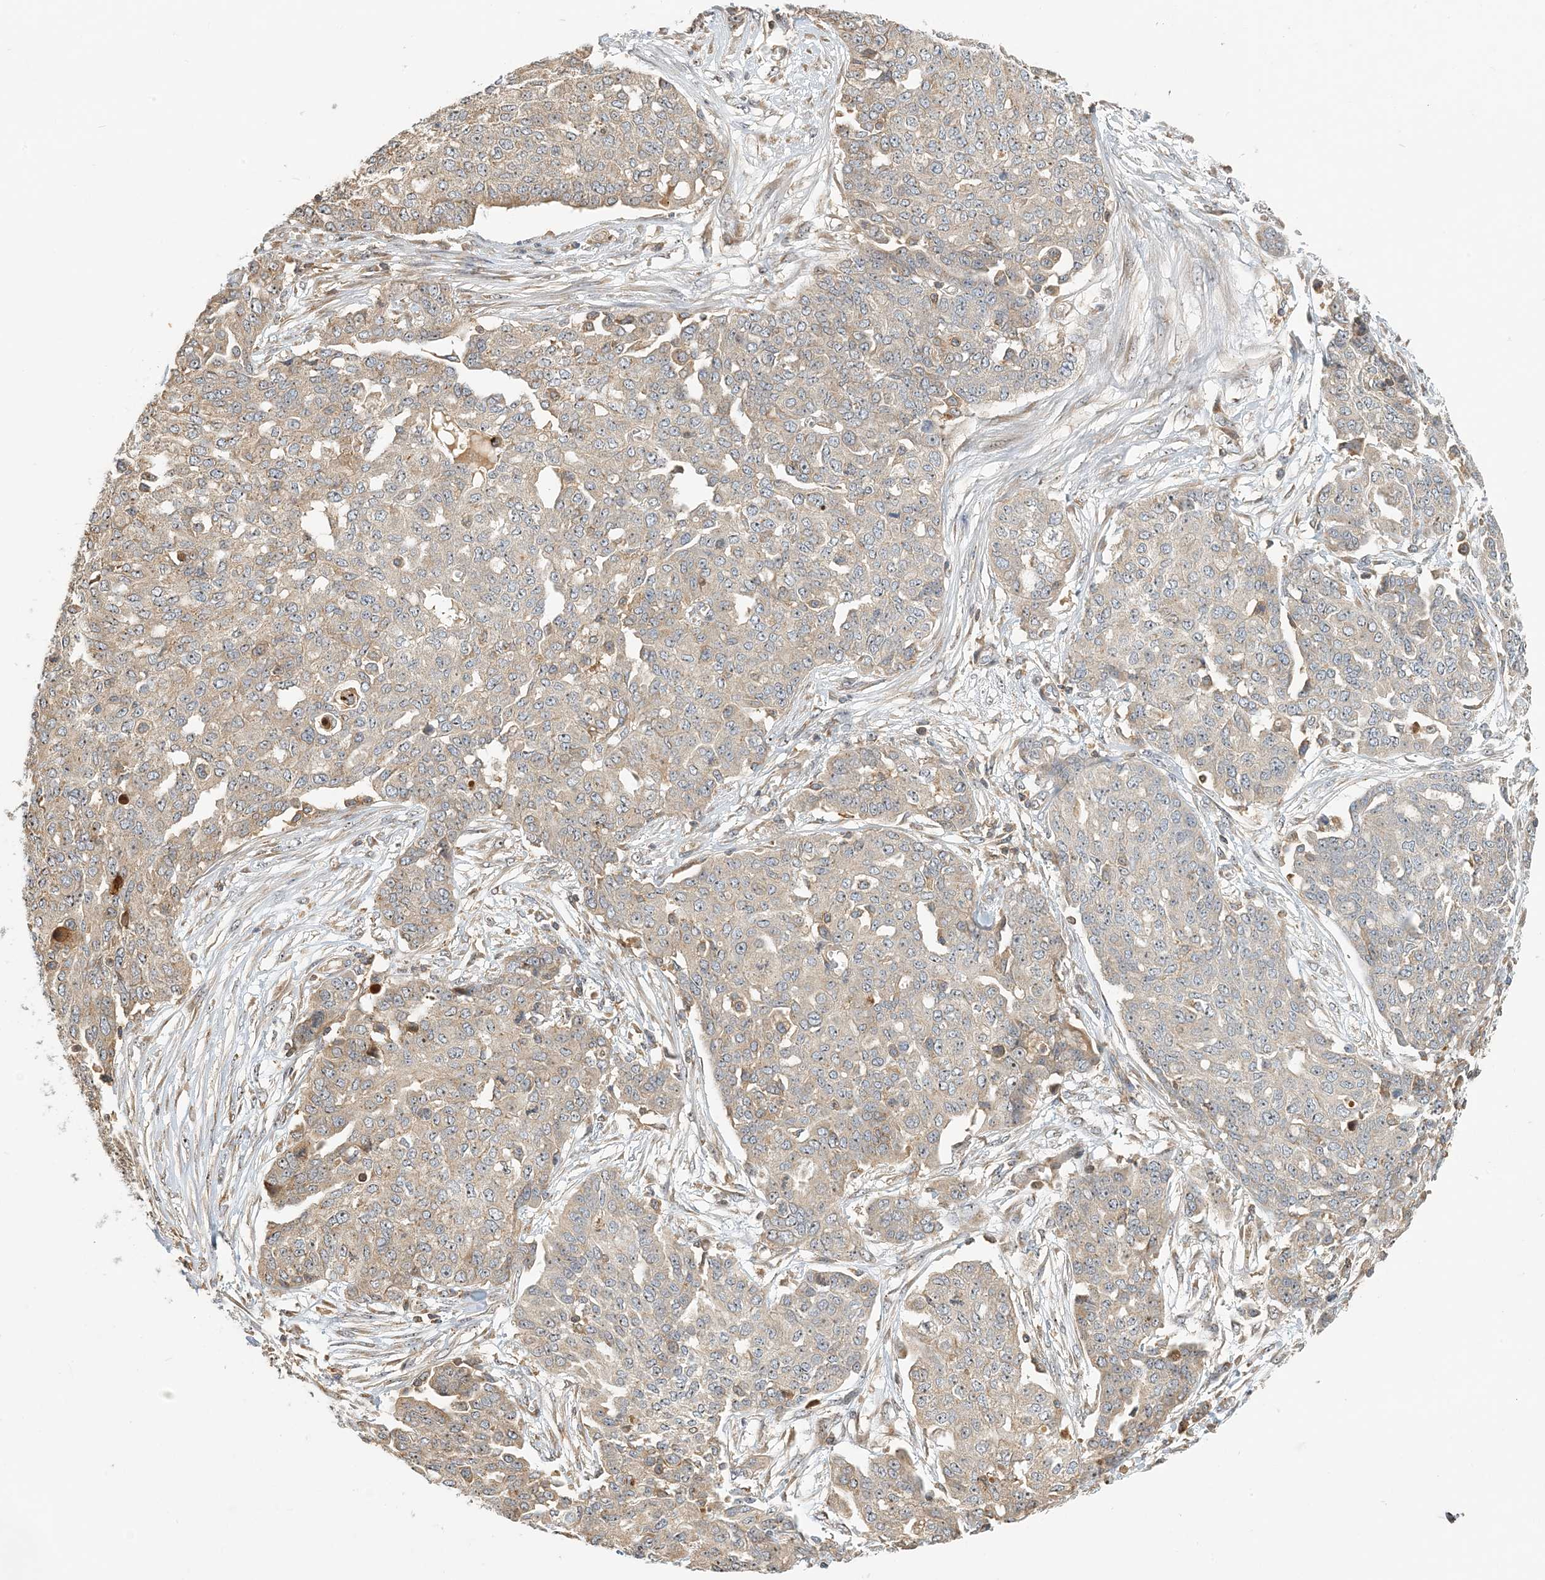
{"staining": {"intensity": "negative", "quantity": "none", "location": "none"}, "tissue": "ovarian cancer", "cell_type": "Tumor cells", "image_type": "cancer", "snomed": [{"axis": "morphology", "description": "Cystadenocarcinoma, serous, NOS"}, {"axis": "topography", "description": "Soft tissue"}, {"axis": "topography", "description": "Ovary"}], "caption": "Tumor cells show no significant protein staining in ovarian serous cystadenocarcinoma.", "gene": "COLEC11", "patient": {"sex": "female", "age": 57}}